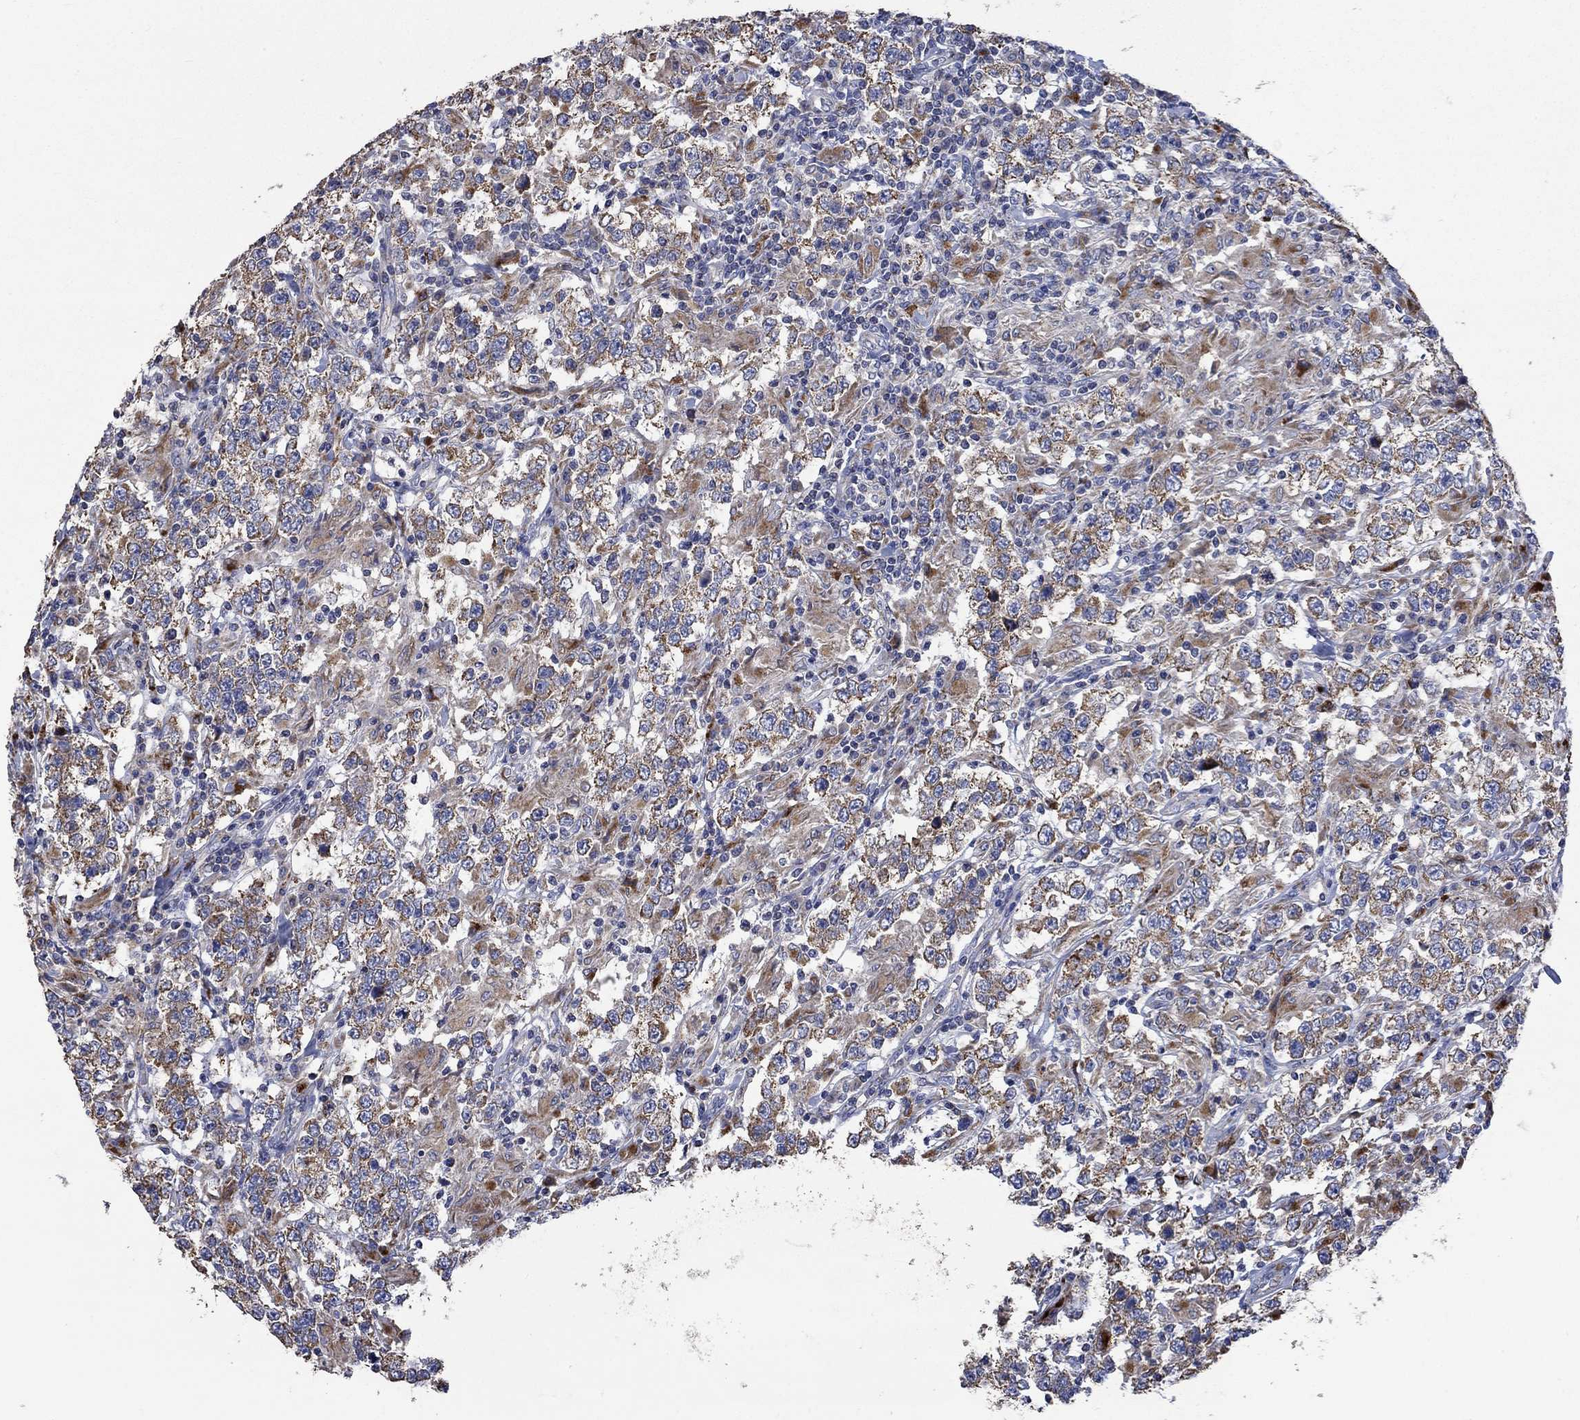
{"staining": {"intensity": "moderate", "quantity": ">75%", "location": "cytoplasmic/membranous"}, "tissue": "testis cancer", "cell_type": "Tumor cells", "image_type": "cancer", "snomed": [{"axis": "morphology", "description": "Seminoma, NOS"}, {"axis": "morphology", "description": "Carcinoma, Embryonal, NOS"}, {"axis": "topography", "description": "Testis"}], "caption": "The immunohistochemical stain highlights moderate cytoplasmic/membranous staining in tumor cells of embryonal carcinoma (testis) tissue.", "gene": "UGT8", "patient": {"sex": "male", "age": 41}}